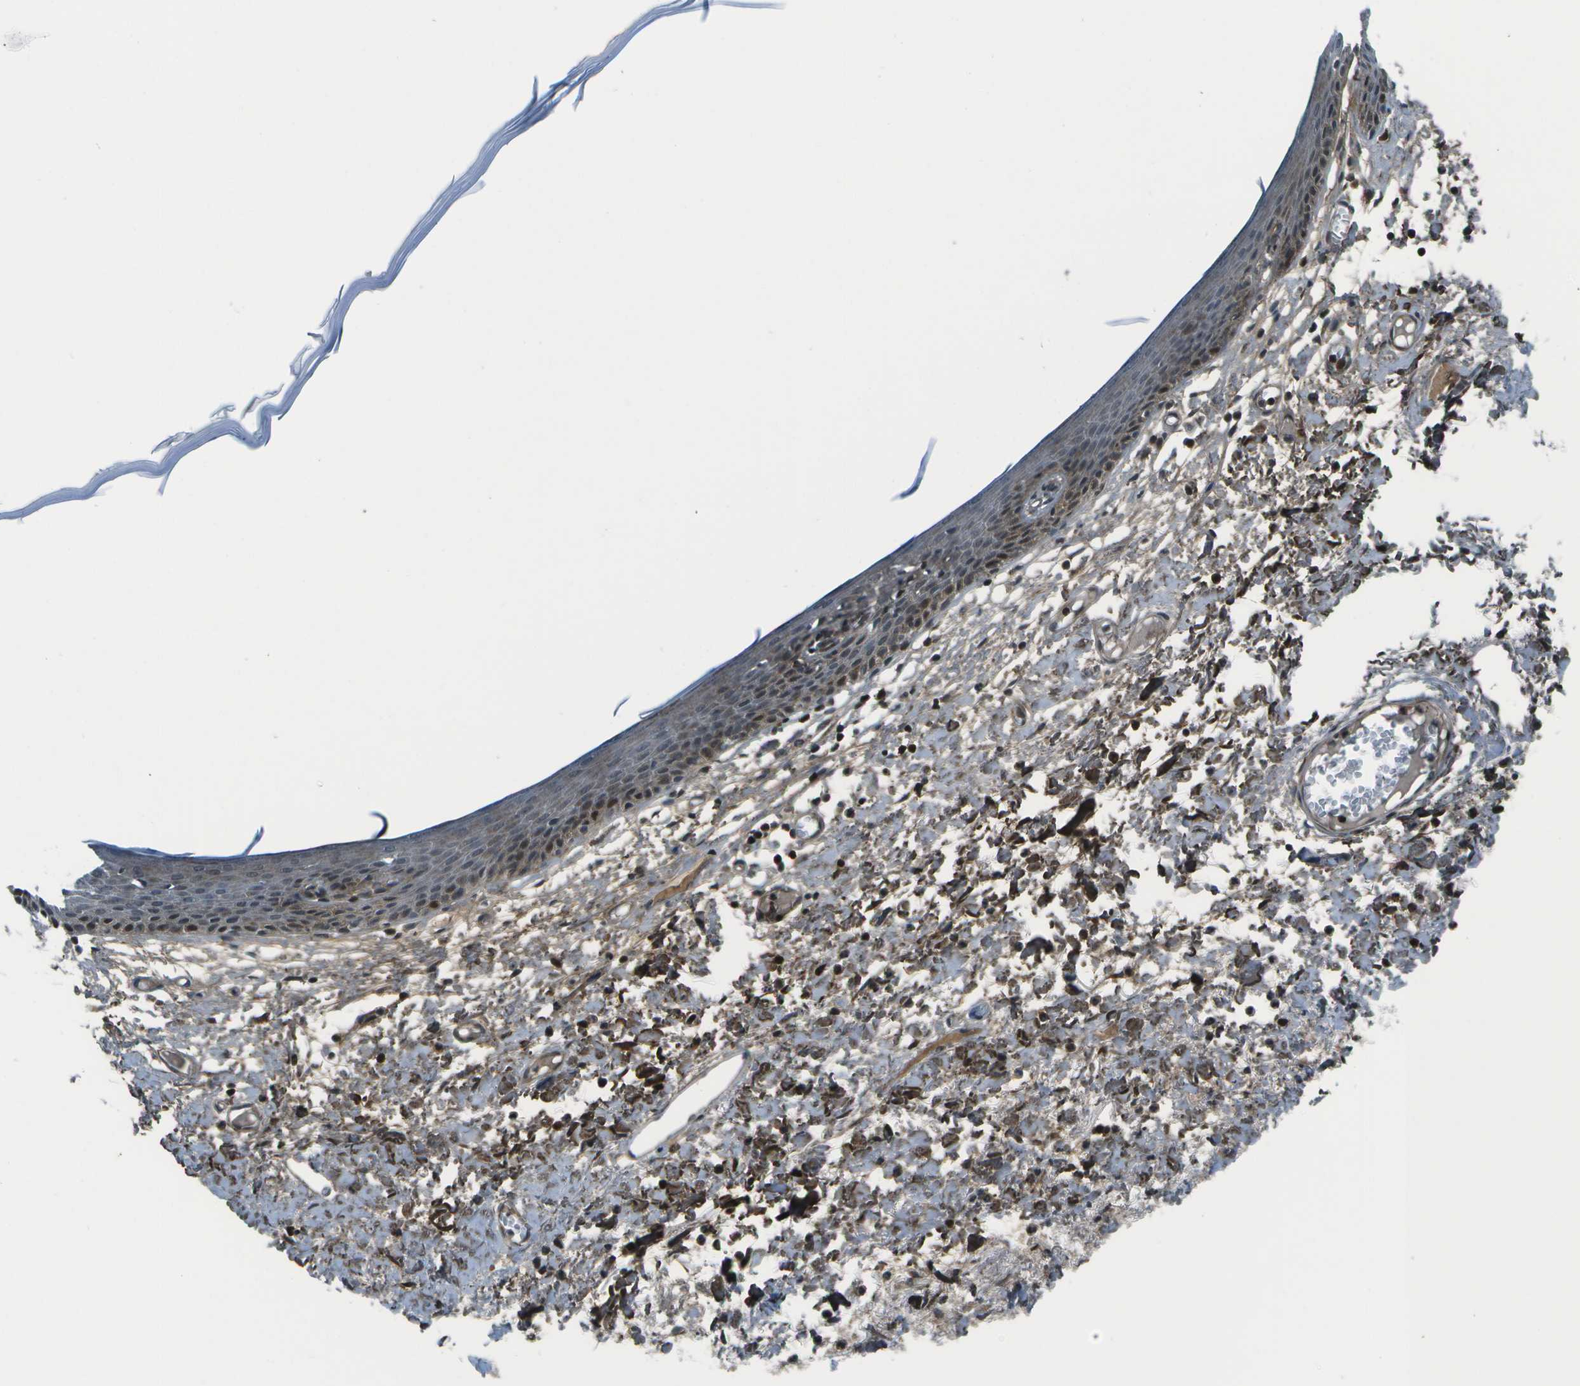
{"staining": {"intensity": "moderate", "quantity": "<25%", "location": "cytoplasmic/membranous,nuclear"}, "tissue": "skin", "cell_type": "Epidermal cells", "image_type": "normal", "snomed": [{"axis": "morphology", "description": "Normal tissue, NOS"}, {"axis": "topography", "description": "Vulva"}], "caption": "DAB (3,3'-diaminobenzidine) immunohistochemical staining of unremarkable skin displays moderate cytoplasmic/membranous,nuclear protein expression in approximately <25% of epidermal cells.", "gene": "TMEM19", "patient": {"sex": "female", "age": 54}}